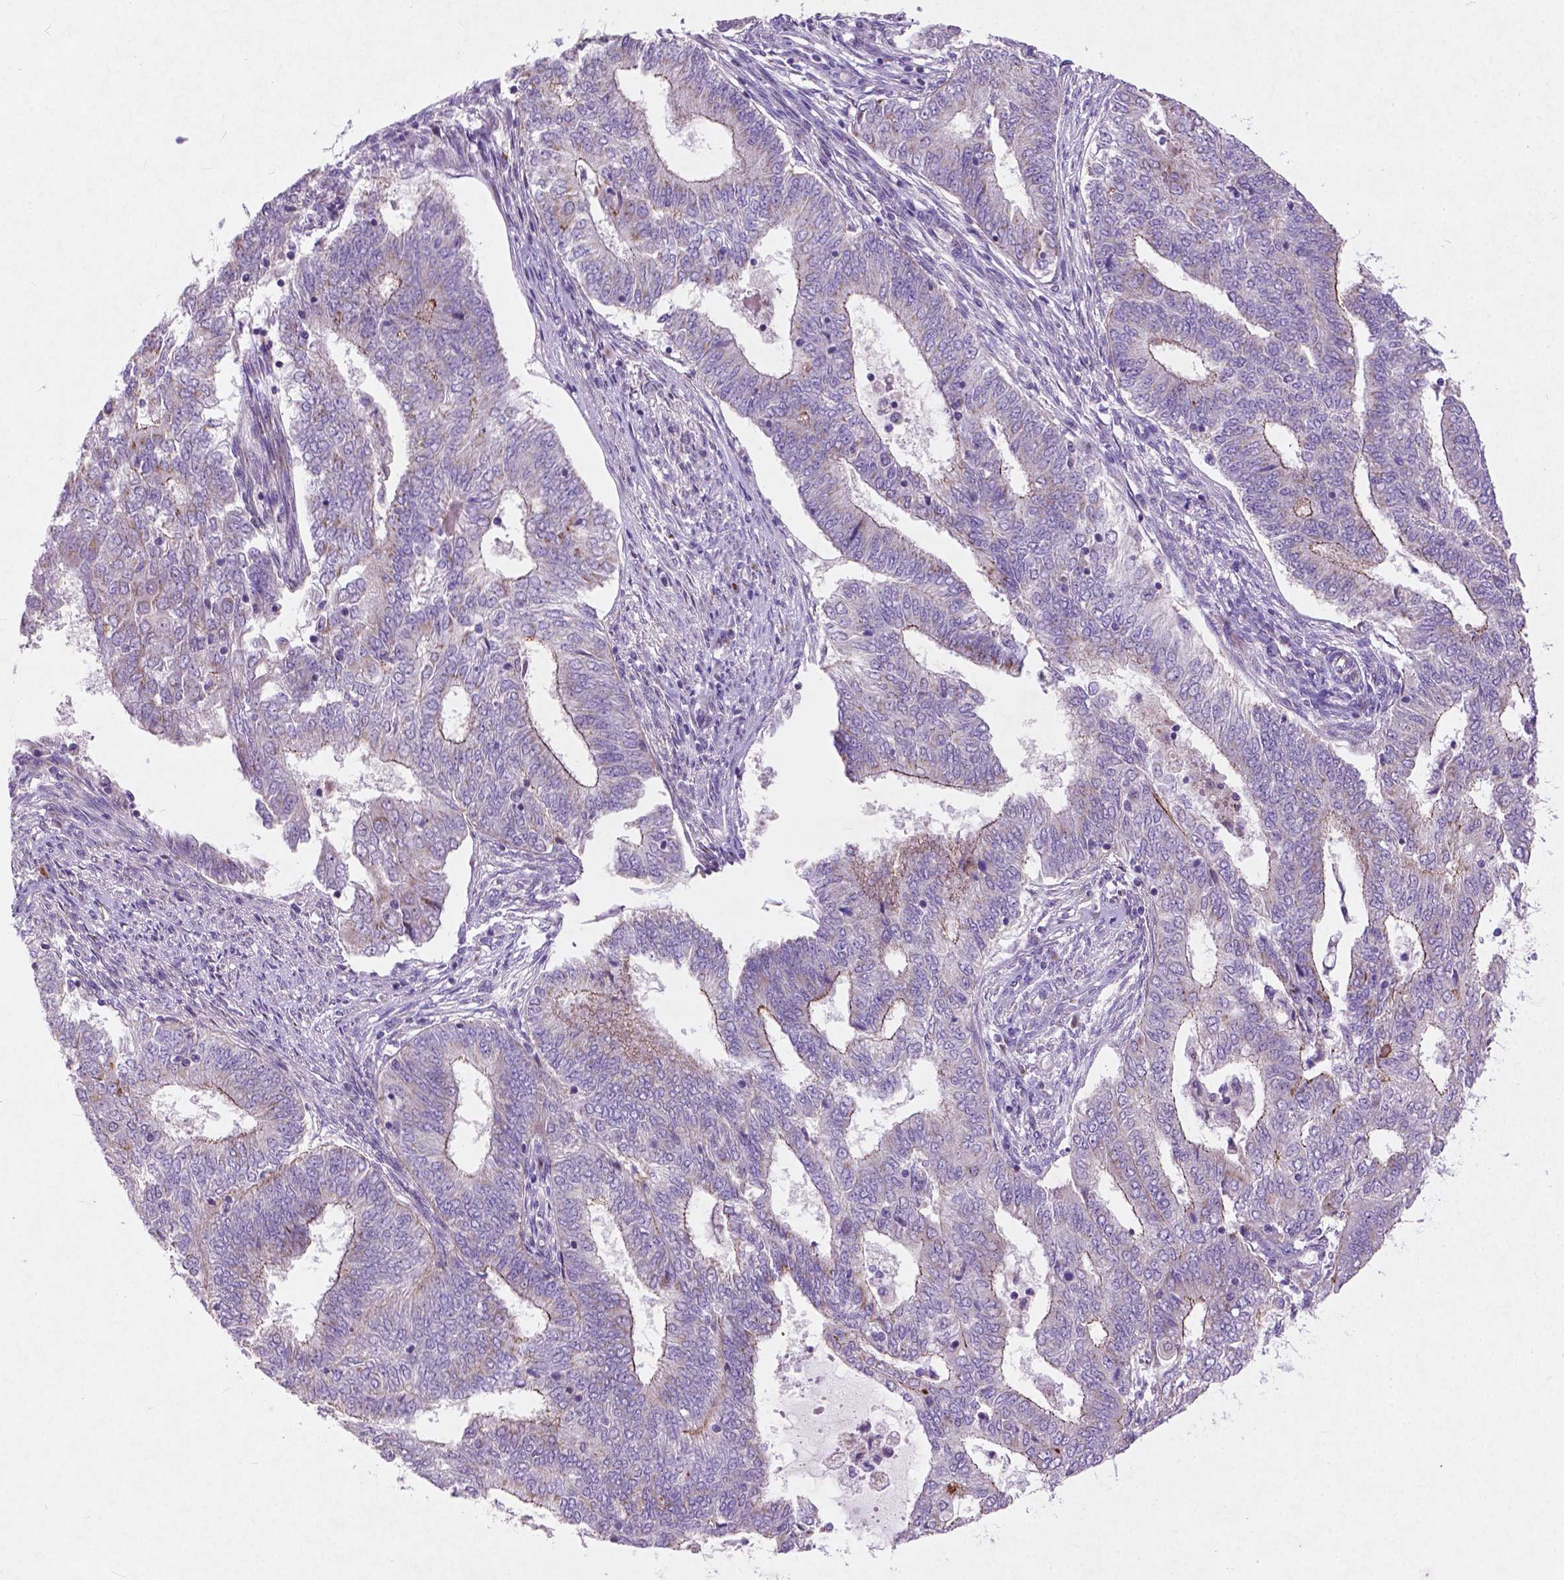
{"staining": {"intensity": "negative", "quantity": "none", "location": "none"}, "tissue": "endometrial cancer", "cell_type": "Tumor cells", "image_type": "cancer", "snomed": [{"axis": "morphology", "description": "Adenocarcinoma, NOS"}, {"axis": "topography", "description": "Endometrium"}], "caption": "Endometrial adenocarcinoma was stained to show a protein in brown. There is no significant staining in tumor cells.", "gene": "ATG4D", "patient": {"sex": "female", "age": 62}}